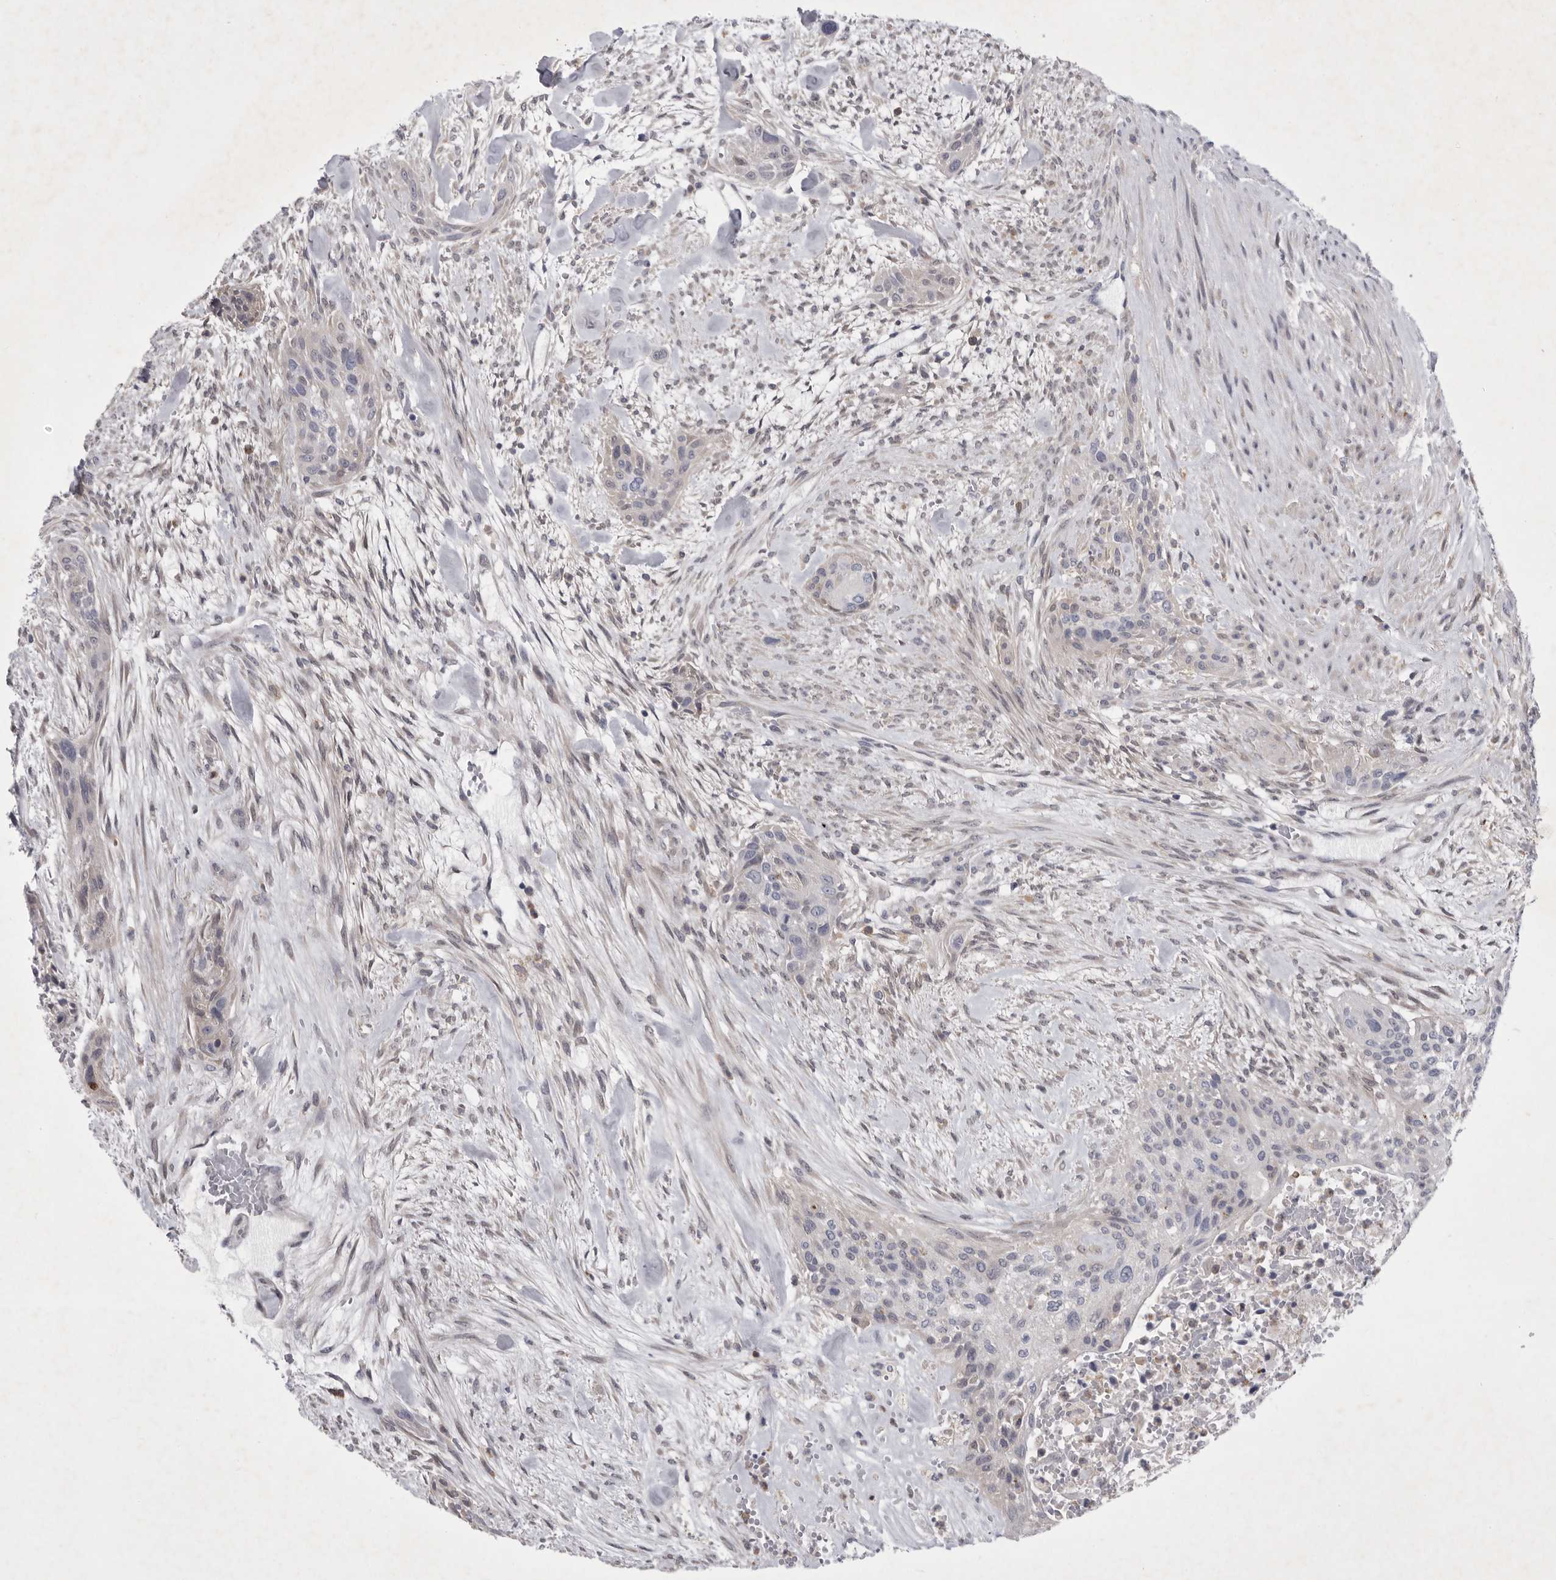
{"staining": {"intensity": "negative", "quantity": "none", "location": "none"}, "tissue": "urothelial cancer", "cell_type": "Tumor cells", "image_type": "cancer", "snomed": [{"axis": "morphology", "description": "Urothelial carcinoma, High grade"}, {"axis": "topography", "description": "Urinary bladder"}], "caption": "This is an IHC photomicrograph of urothelial cancer. There is no positivity in tumor cells.", "gene": "SIGLEC10", "patient": {"sex": "male", "age": 35}}